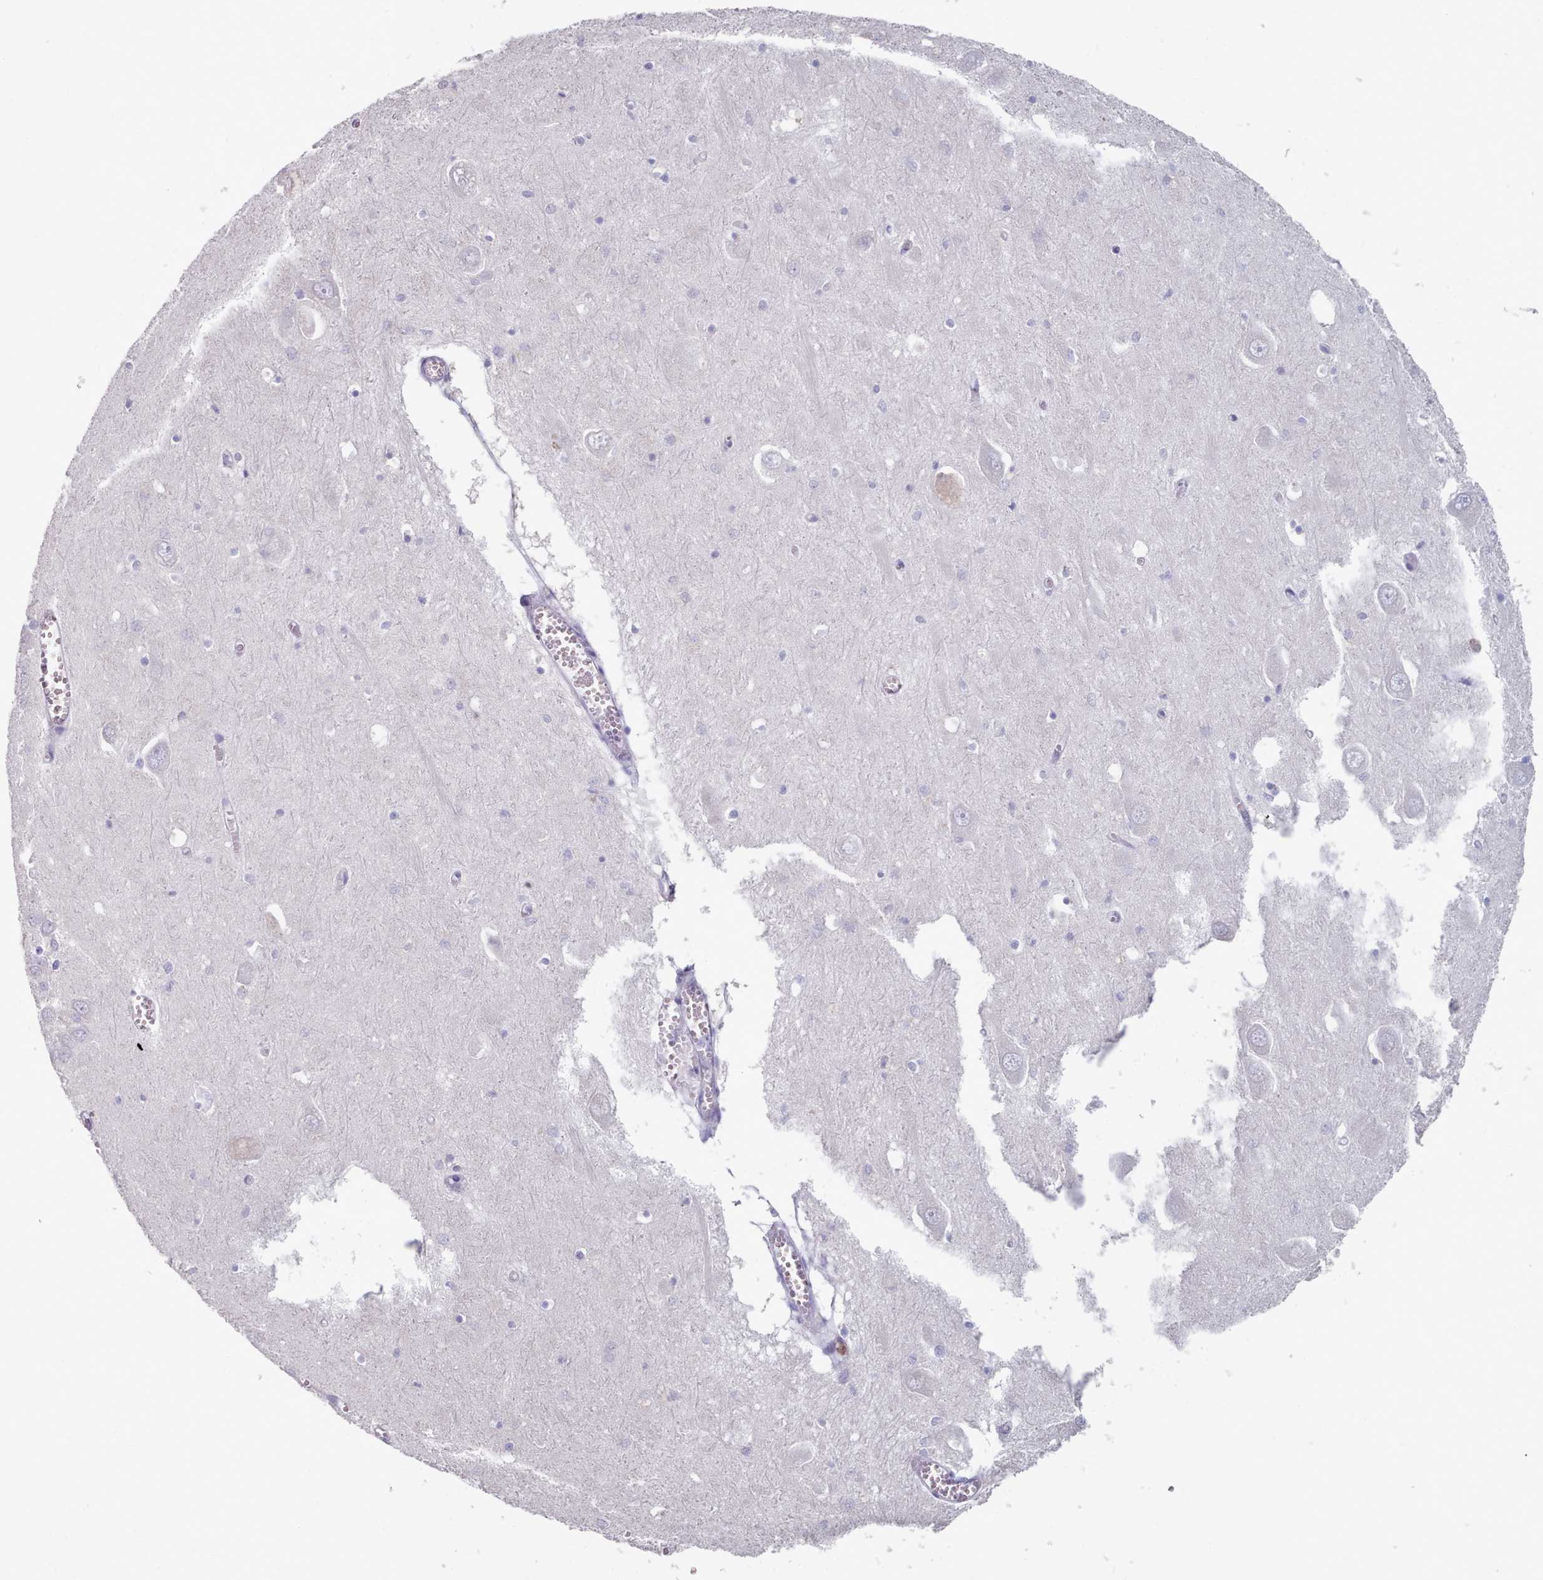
{"staining": {"intensity": "negative", "quantity": "none", "location": "none"}, "tissue": "hippocampus", "cell_type": "Glial cells", "image_type": "normal", "snomed": [{"axis": "morphology", "description": "Normal tissue, NOS"}, {"axis": "topography", "description": "Hippocampus"}], "caption": "A histopathology image of hippocampus stained for a protein reveals no brown staining in glial cells. The staining is performed using DAB brown chromogen with nuclei counter-stained in using hematoxylin.", "gene": "HAO1", "patient": {"sex": "male", "age": 70}}